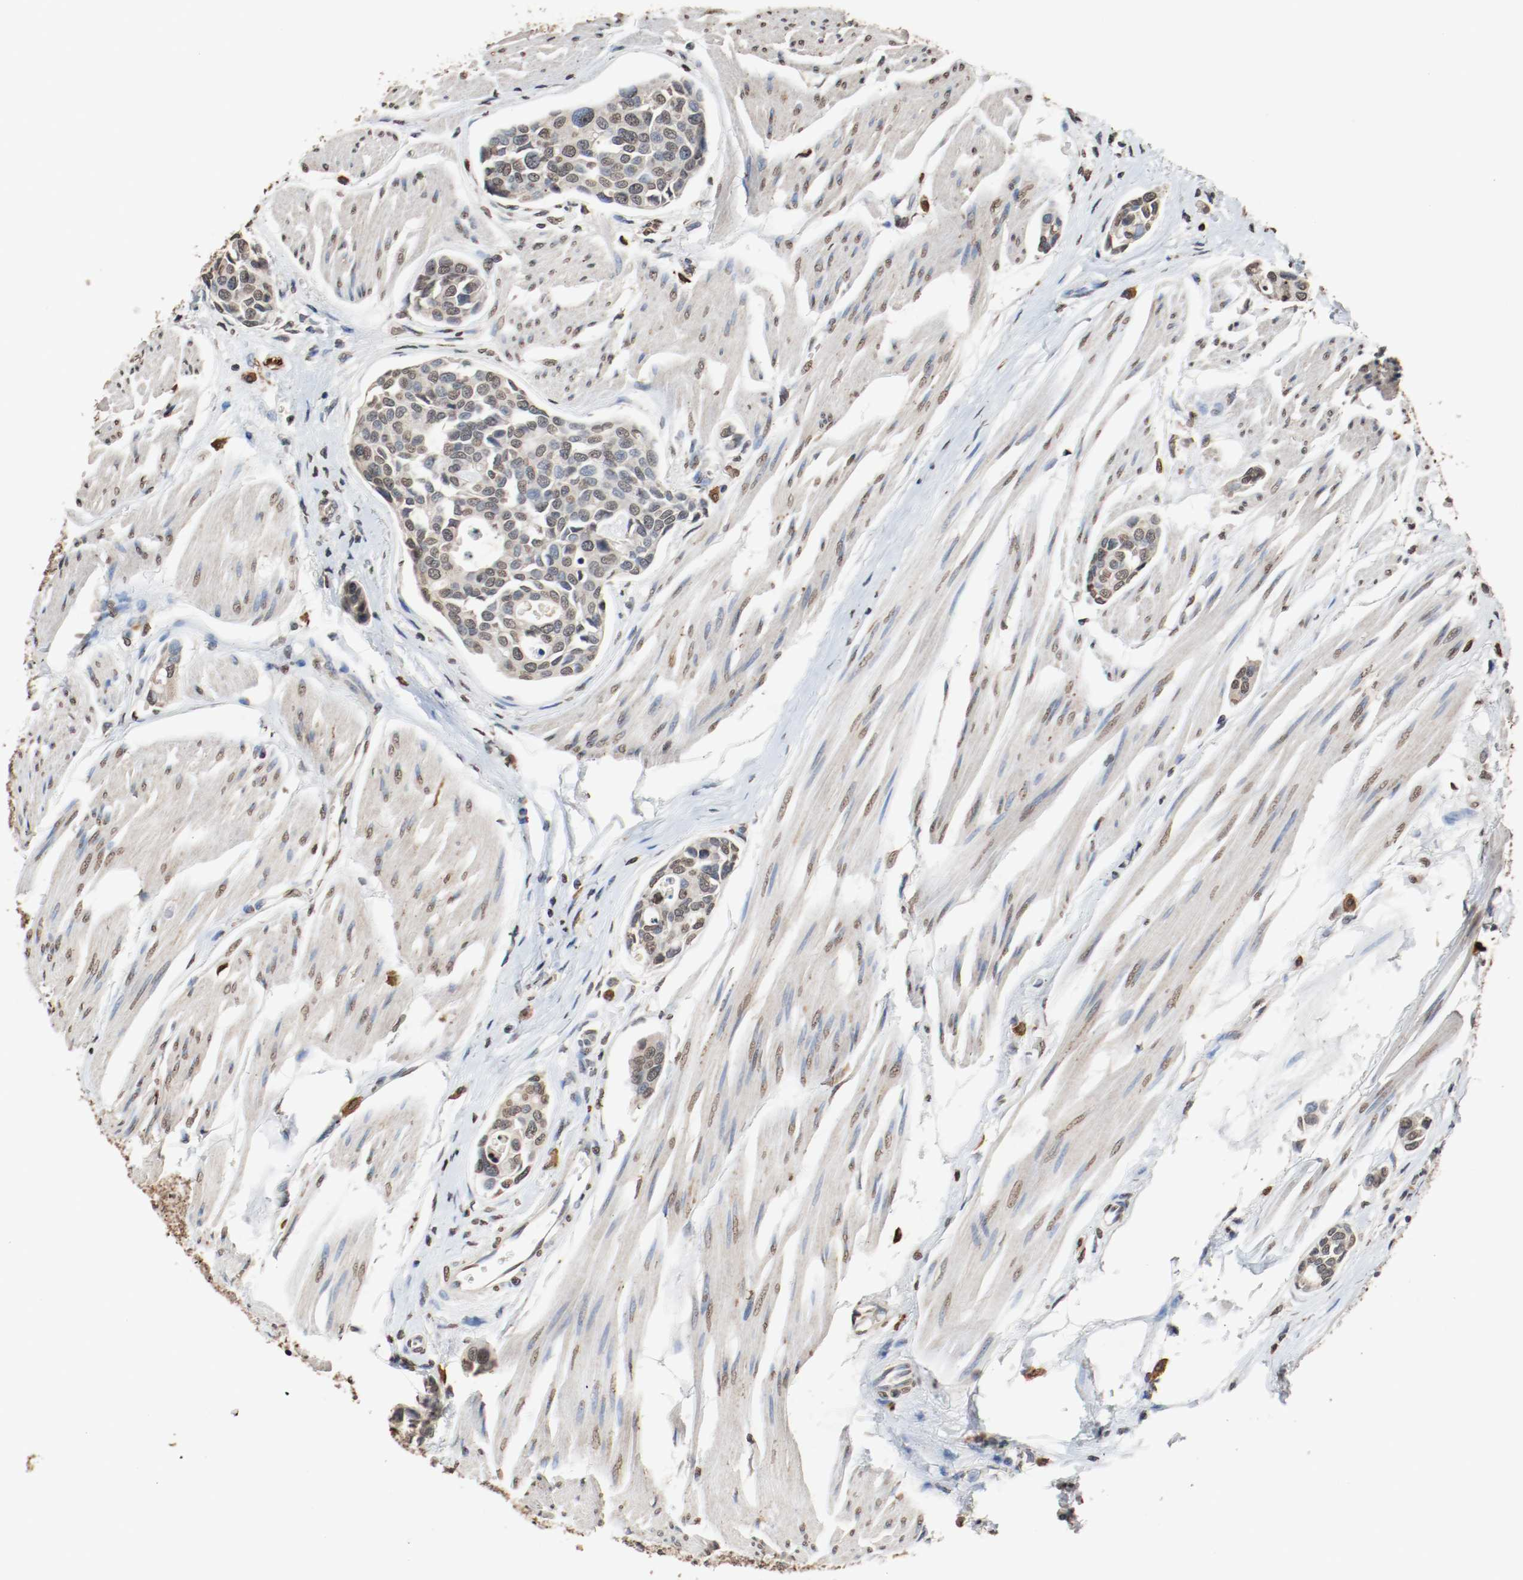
{"staining": {"intensity": "weak", "quantity": "25%-75%", "location": "cytoplasmic/membranous"}, "tissue": "urothelial cancer", "cell_type": "Tumor cells", "image_type": "cancer", "snomed": [{"axis": "morphology", "description": "Urothelial carcinoma, High grade"}, {"axis": "topography", "description": "Urinary bladder"}], "caption": "The image displays staining of urothelial carcinoma (high-grade), revealing weak cytoplasmic/membranous protein staining (brown color) within tumor cells.", "gene": "RTN4", "patient": {"sex": "male", "age": 78}}